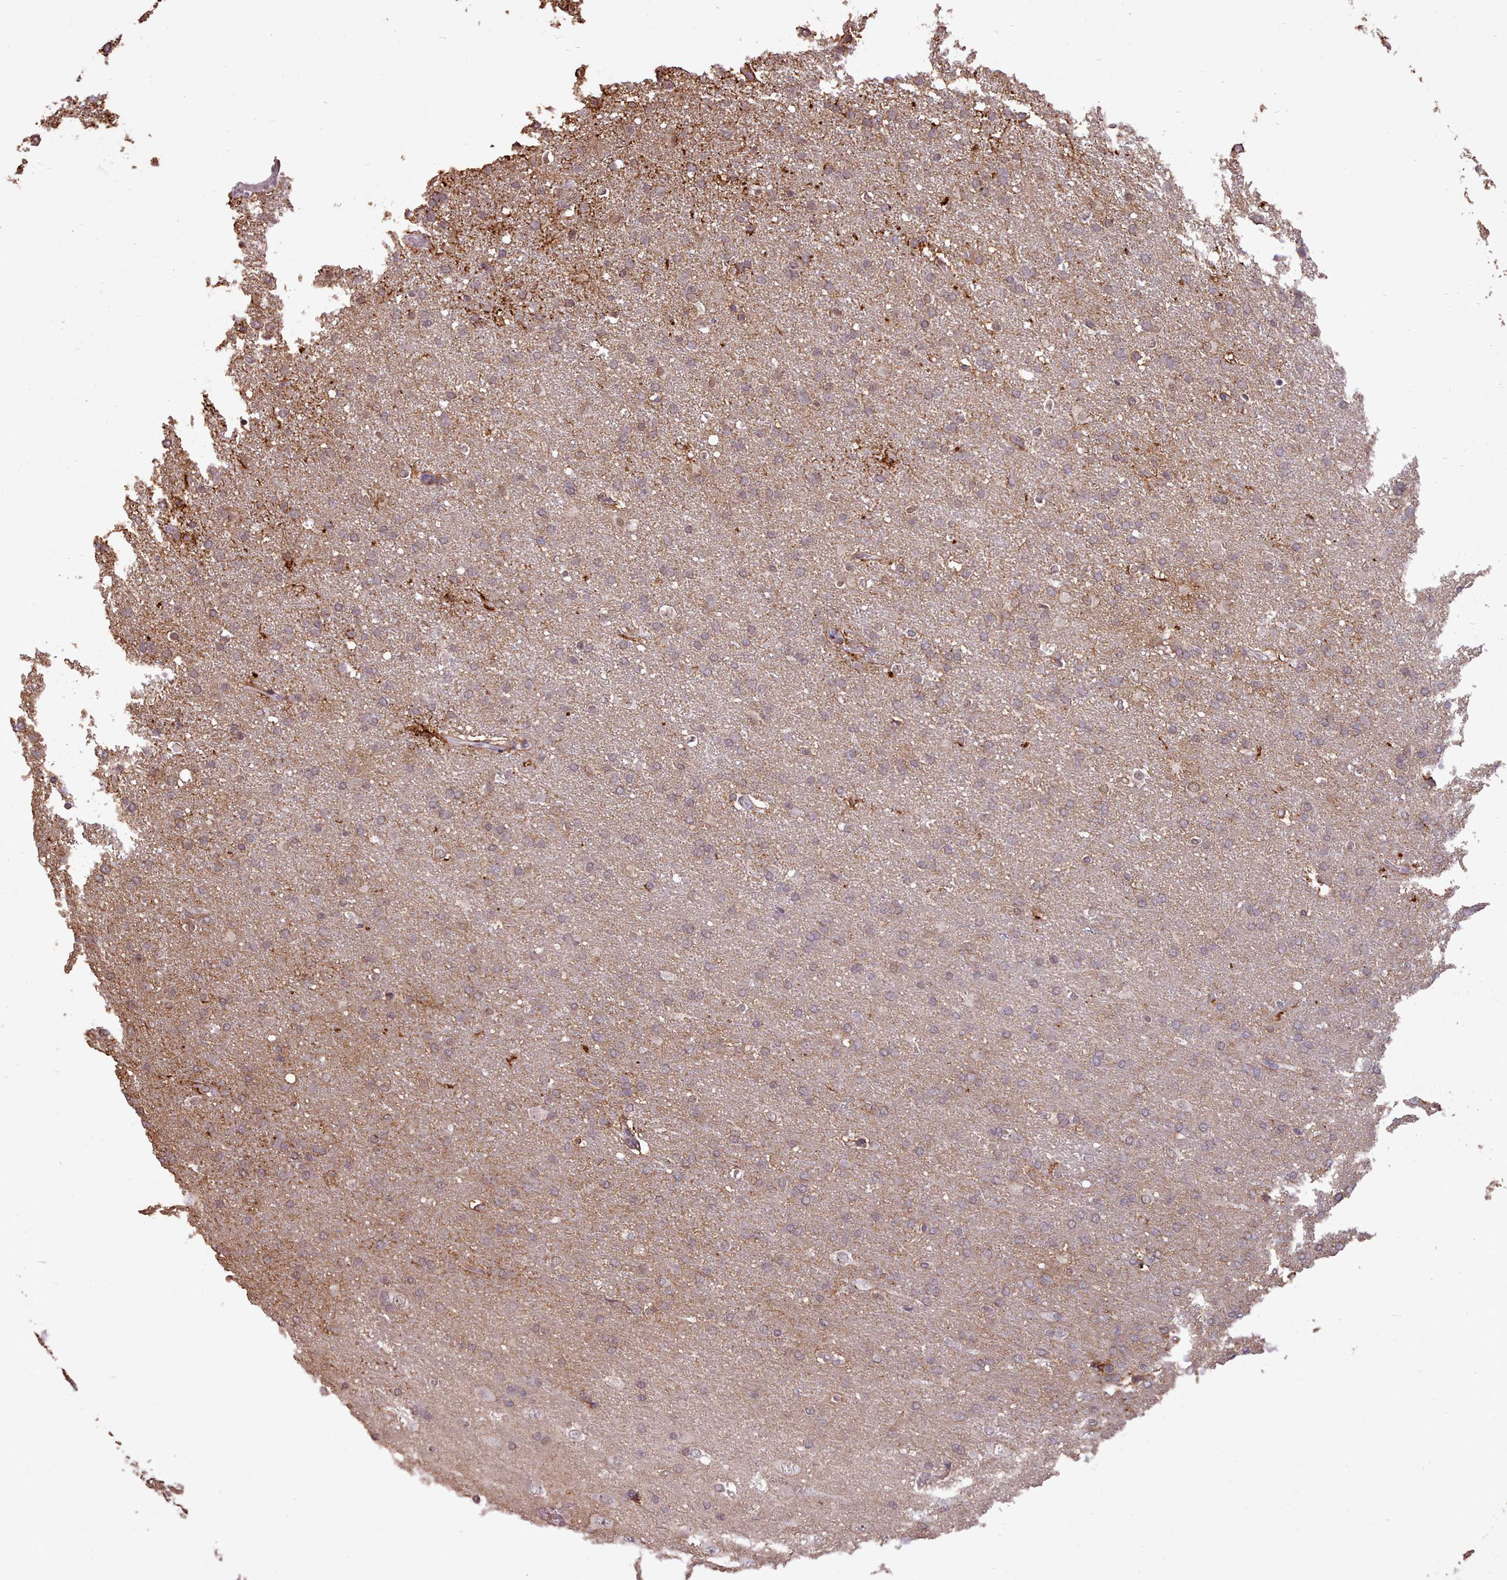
{"staining": {"intensity": "weak", "quantity": "<25%", "location": "cytoplasmic/membranous"}, "tissue": "glioma", "cell_type": "Tumor cells", "image_type": "cancer", "snomed": [{"axis": "morphology", "description": "Glioma, malignant, High grade"}, {"axis": "topography", "description": "Brain"}], "caption": "There is no significant expression in tumor cells of glioma.", "gene": "ZMYM4", "patient": {"sex": "male", "age": 72}}